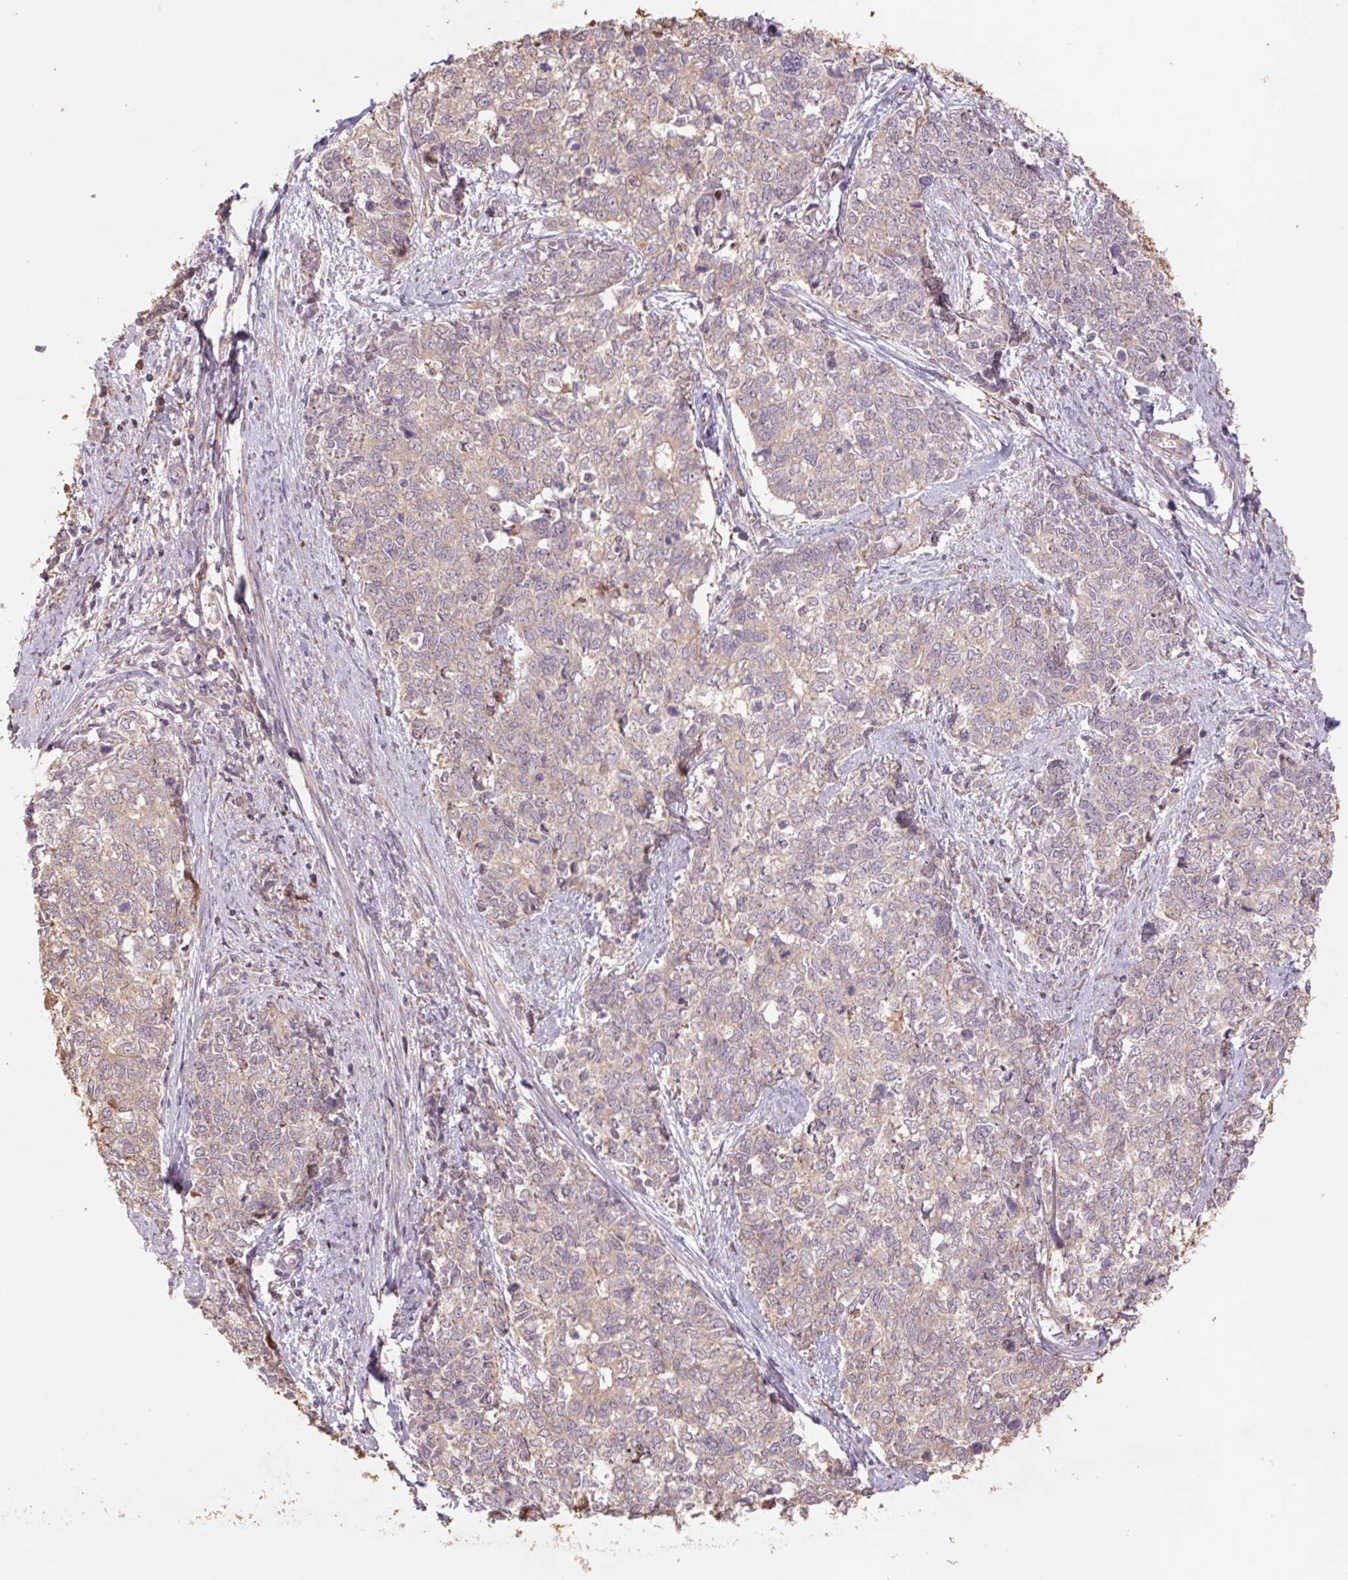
{"staining": {"intensity": "weak", "quantity": ">75%", "location": "cytoplasmic/membranous"}, "tissue": "cervical cancer", "cell_type": "Tumor cells", "image_type": "cancer", "snomed": [{"axis": "morphology", "description": "Adenocarcinoma, NOS"}, {"axis": "topography", "description": "Cervix"}], "caption": "Protein expression analysis of adenocarcinoma (cervical) reveals weak cytoplasmic/membranous expression in about >75% of tumor cells.", "gene": "GRM2", "patient": {"sex": "female", "age": 63}}